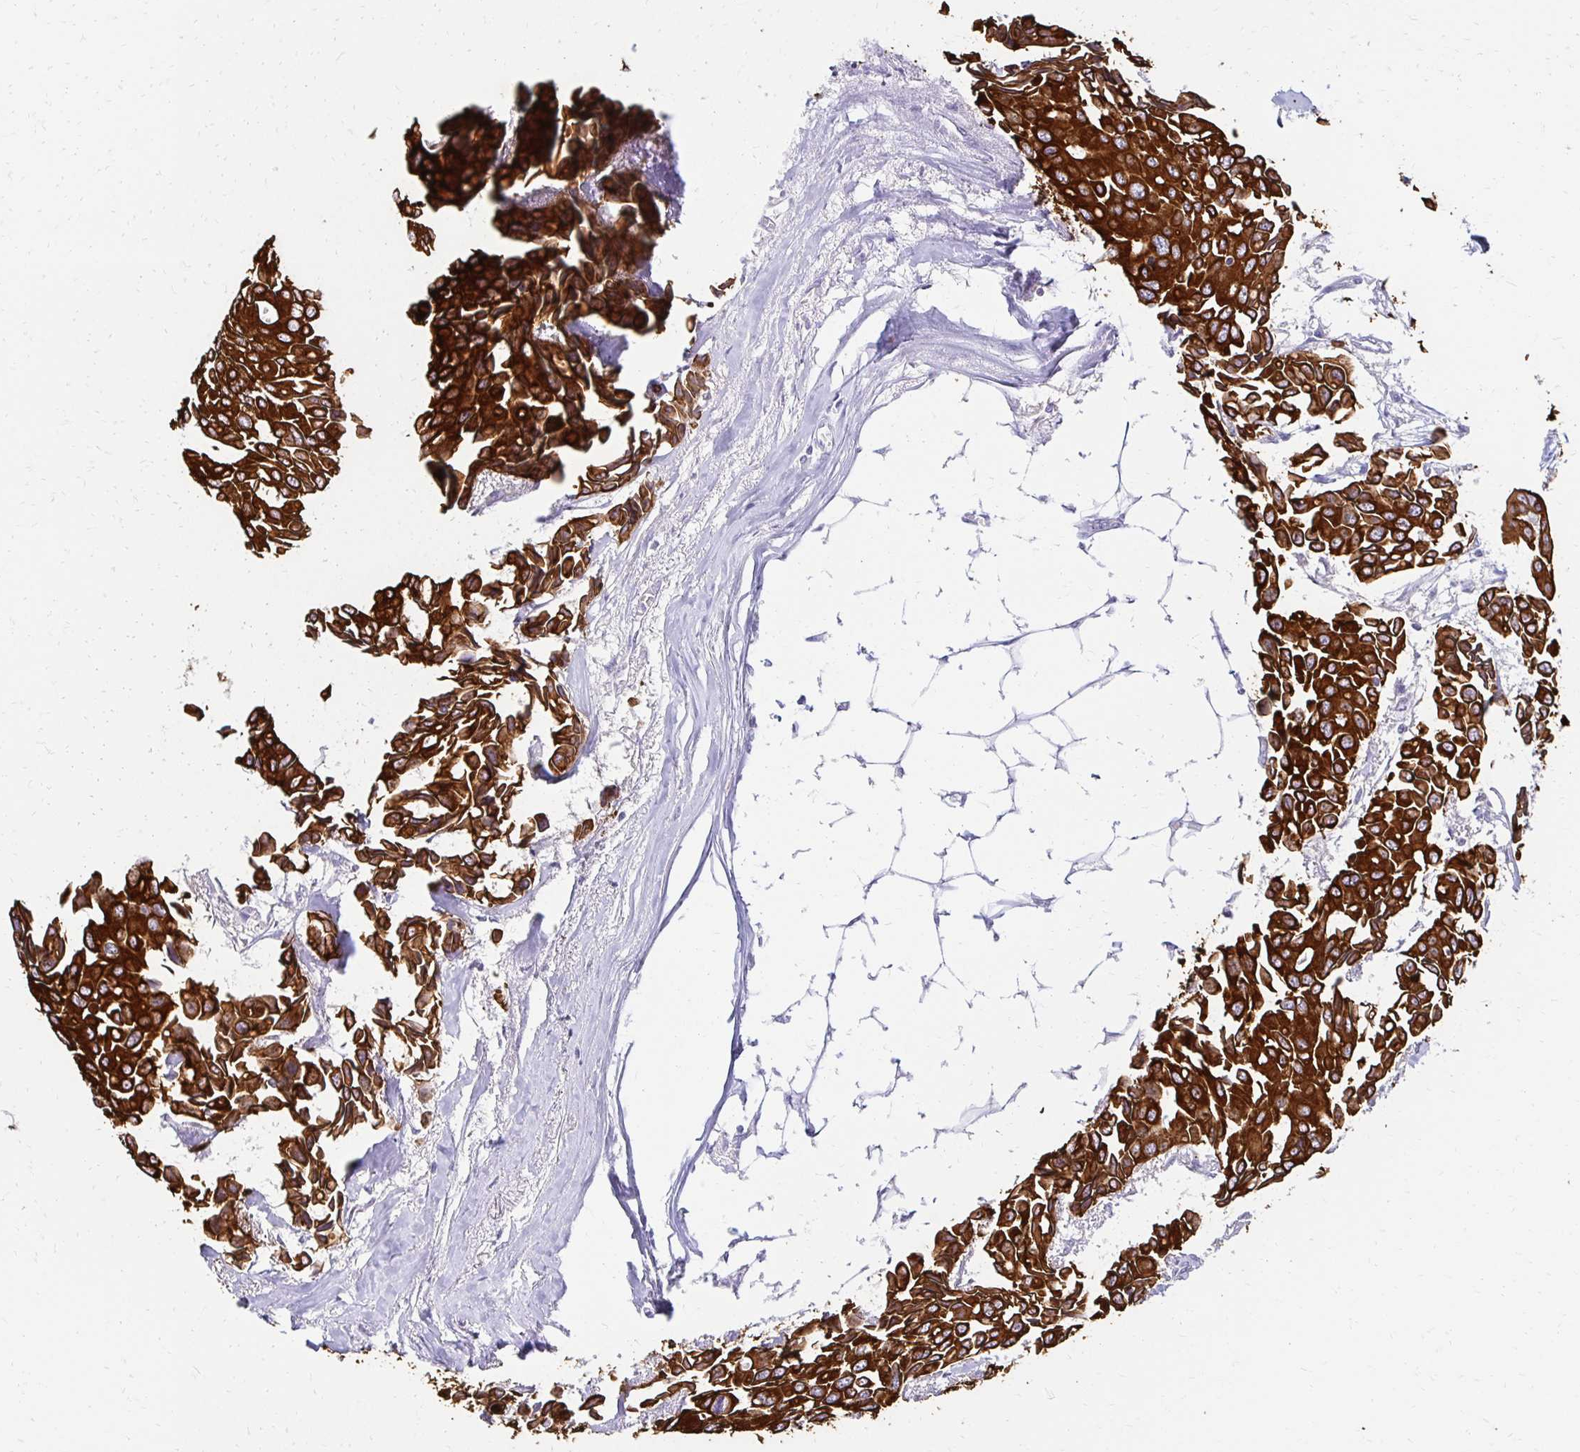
{"staining": {"intensity": "strong", "quantity": ">75%", "location": "cytoplasmic/membranous"}, "tissue": "breast cancer", "cell_type": "Tumor cells", "image_type": "cancer", "snomed": [{"axis": "morphology", "description": "Duct carcinoma"}, {"axis": "topography", "description": "Breast"}], "caption": "Tumor cells reveal high levels of strong cytoplasmic/membranous expression in approximately >75% of cells in human infiltrating ductal carcinoma (breast).", "gene": "C1QTNF2", "patient": {"sex": "female", "age": 54}}